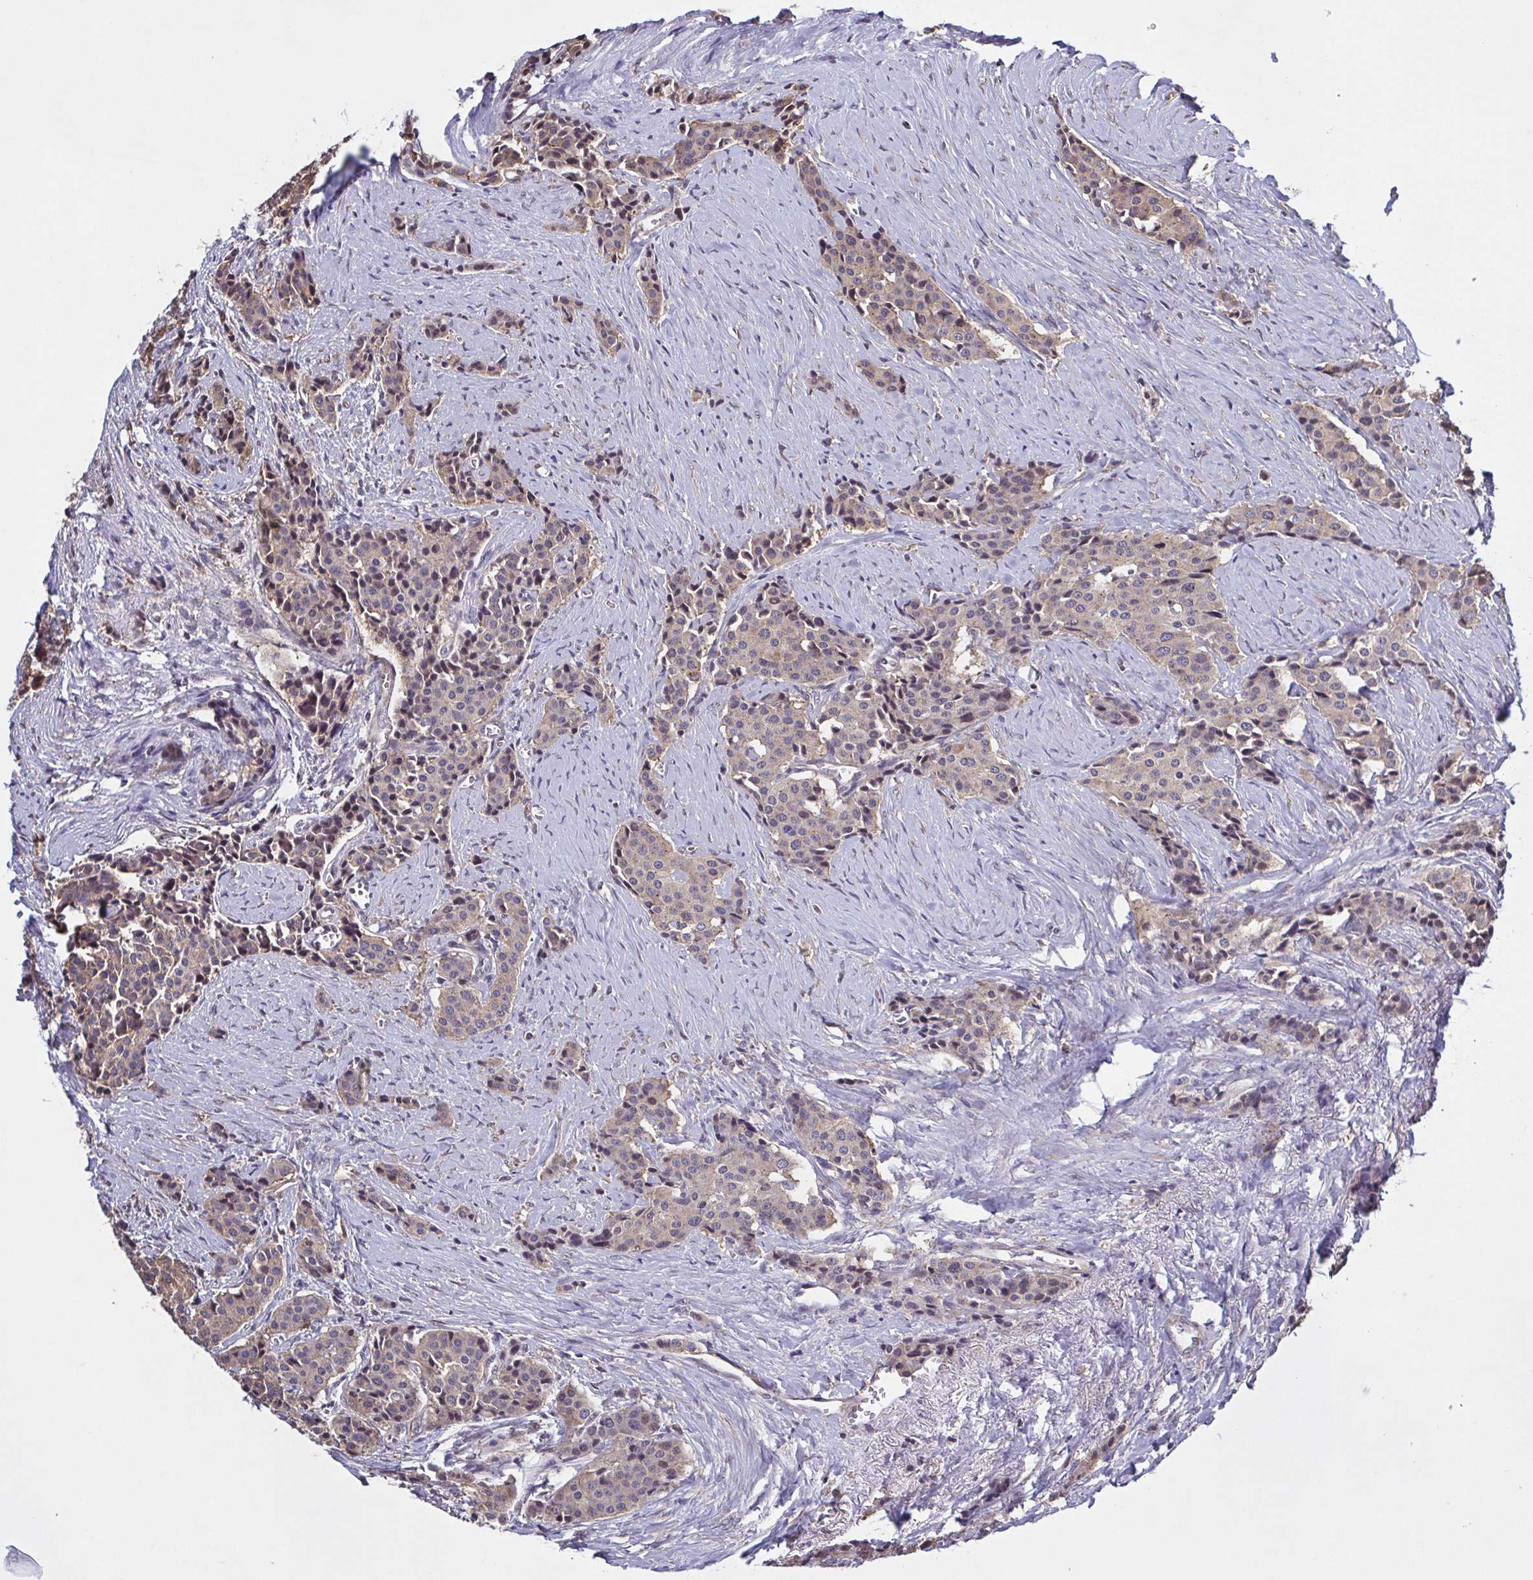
{"staining": {"intensity": "weak", "quantity": "25%-75%", "location": "cytoplasmic/membranous,nuclear"}, "tissue": "carcinoid", "cell_type": "Tumor cells", "image_type": "cancer", "snomed": [{"axis": "morphology", "description": "Carcinoid, malignant, NOS"}, {"axis": "topography", "description": "Small intestine"}], "caption": "Human carcinoid stained with a protein marker demonstrates weak staining in tumor cells.", "gene": "ZNF200", "patient": {"sex": "male", "age": 73}}